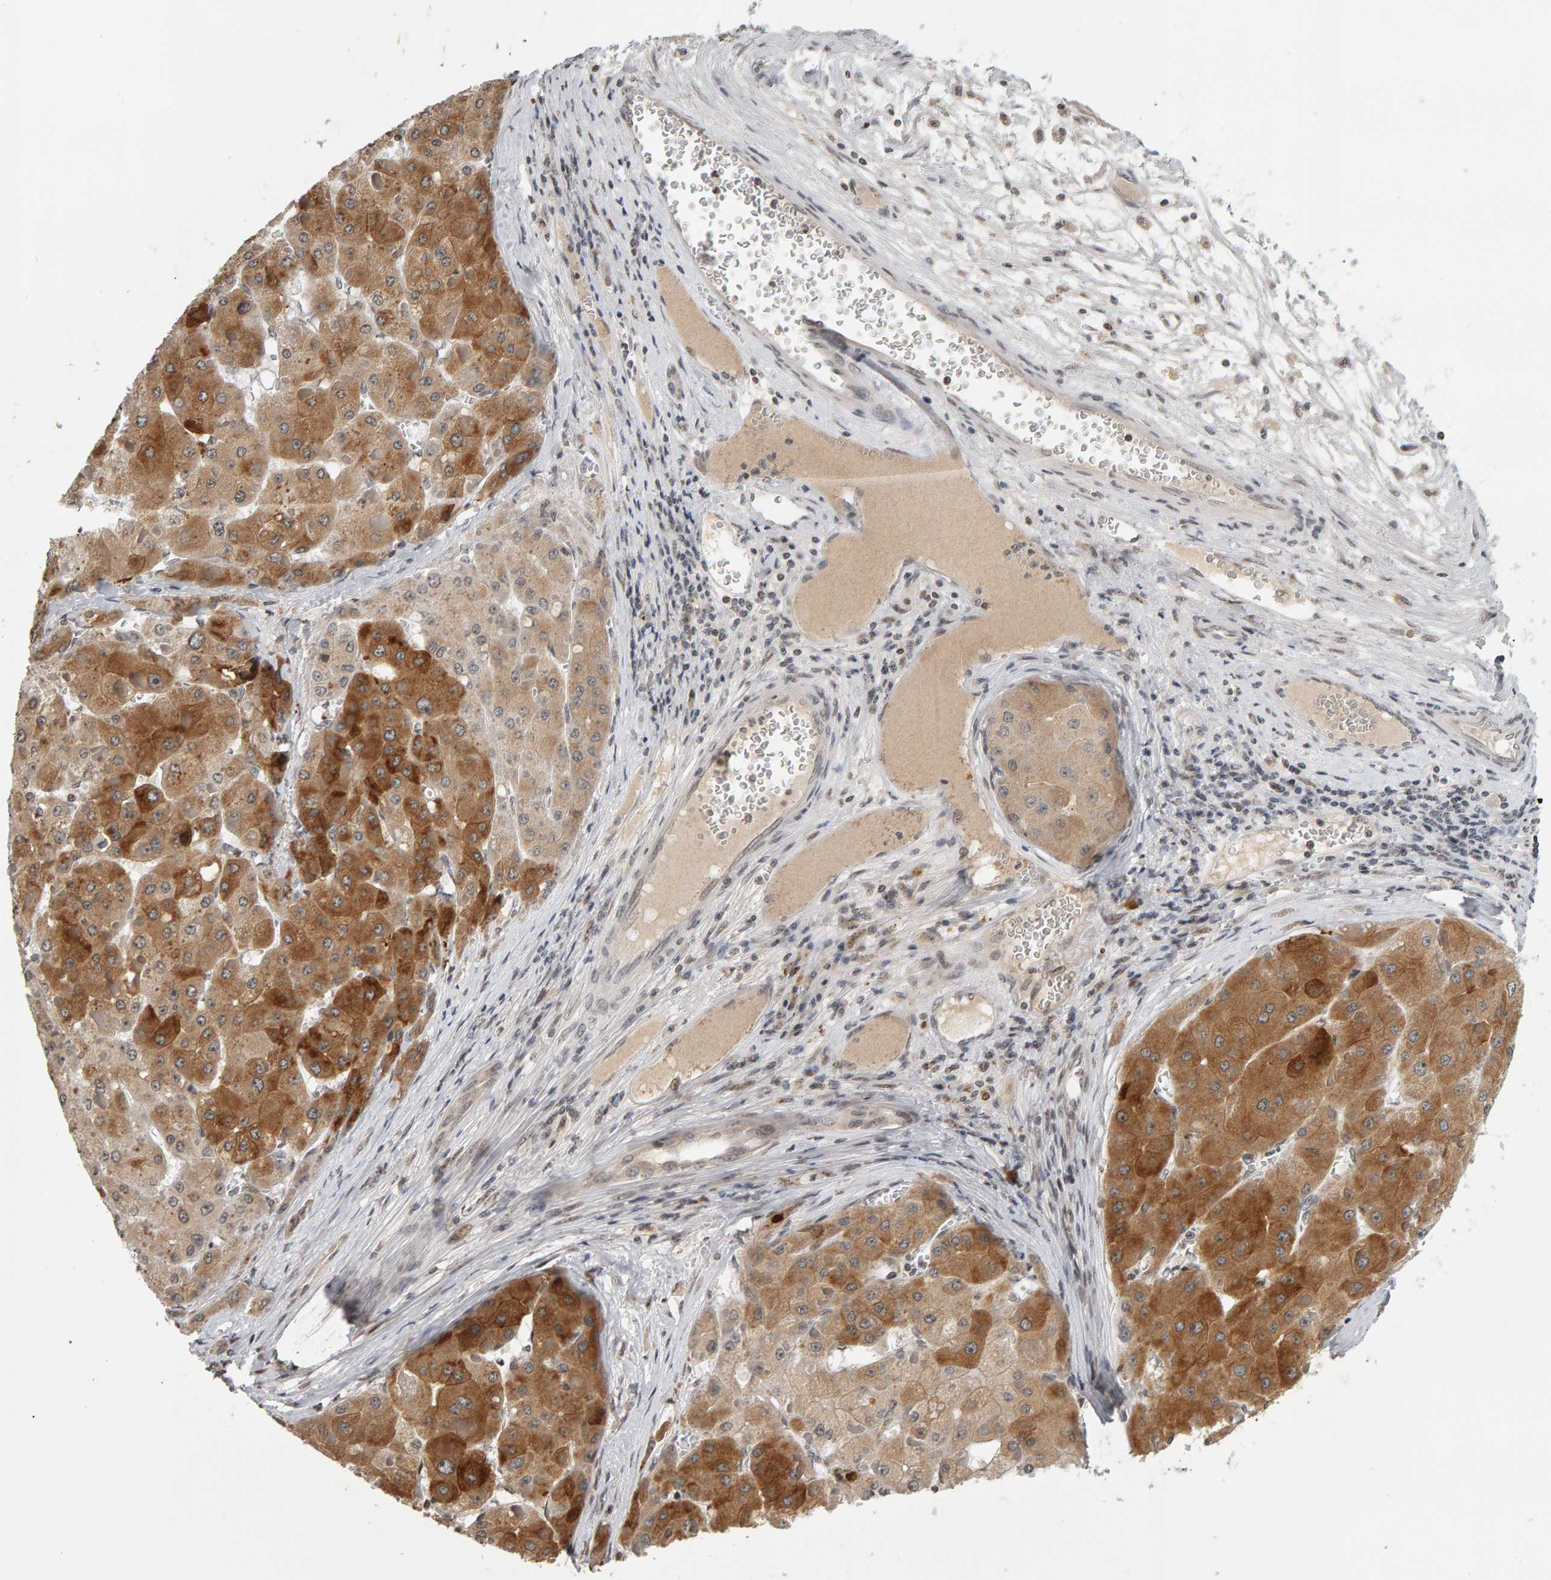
{"staining": {"intensity": "moderate", "quantity": ">75%", "location": "cytoplasmic/membranous"}, "tissue": "liver cancer", "cell_type": "Tumor cells", "image_type": "cancer", "snomed": [{"axis": "morphology", "description": "Carcinoma, Hepatocellular, NOS"}, {"axis": "topography", "description": "Liver"}], "caption": "Hepatocellular carcinoma (liver) was stained to show a protein in brown. There is medium levels of moderate cytoplasmic/membranous staining in approximately >75% of tumor cells.", "gene": "TRAM1", "patient": {"sex": "female", "age": 73}}